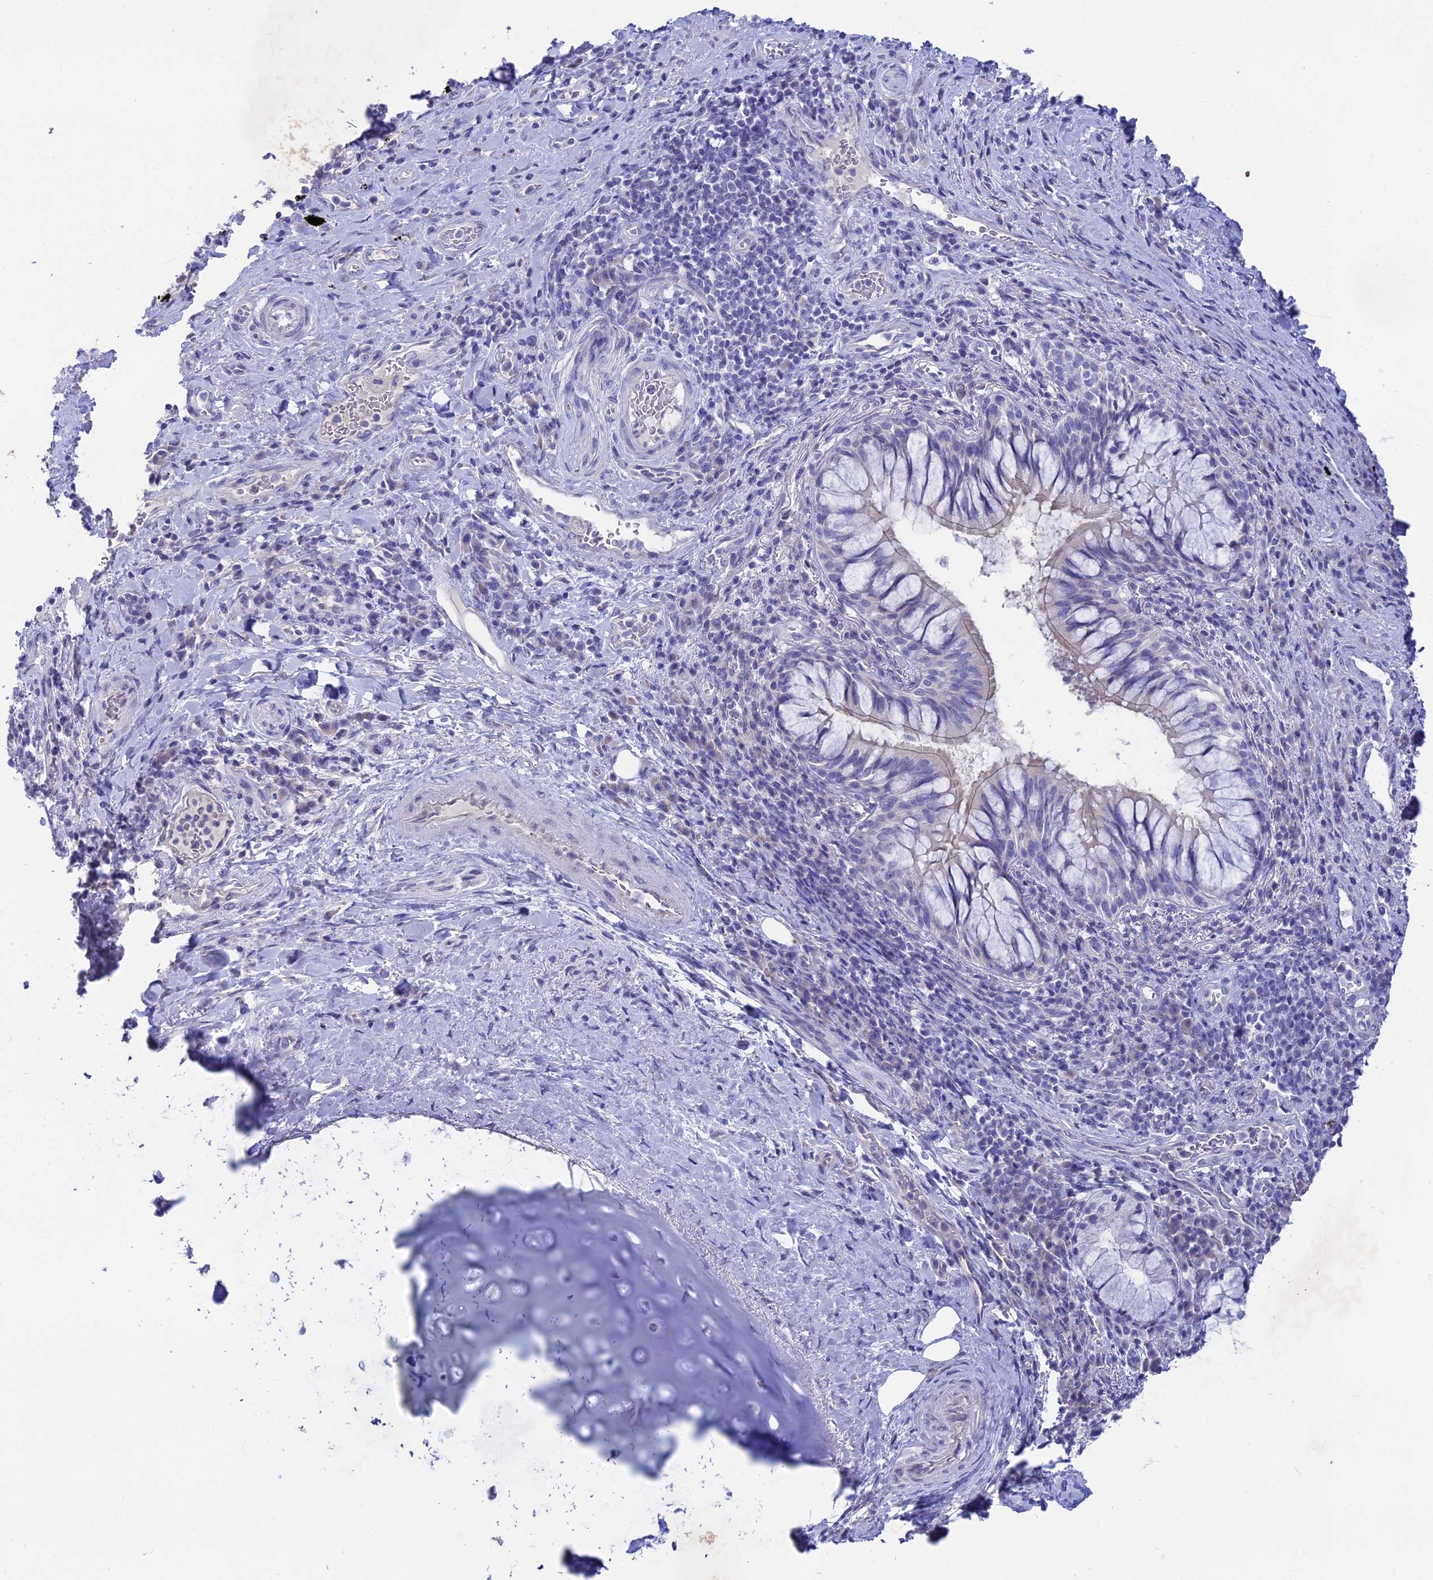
{"staining": {"intensity": "negative", "quantity": "none", "location": "none"}, "tissue": "adipose tissue", "cell_type": "Adipocytes", "image_type": "normal", "snomed": [{"axis": "morphology", "description": "Normal tissue, NOS"}, {"axis": "morphology", "description": "Squamous cell carcinoma, NOS"}, {"axis": "topography", "description": "Bronchus"}, {"axis": "topography", "description": "Lung"}], "caption": "IHC of benign human adipose tissue demonstrates no positivity in adipocytes. (Brightfield microscopy of DAB immunohistochemistry at high magnification).", "gene": "BTBD19", "patient": {"sex": "male", "age": 64}}